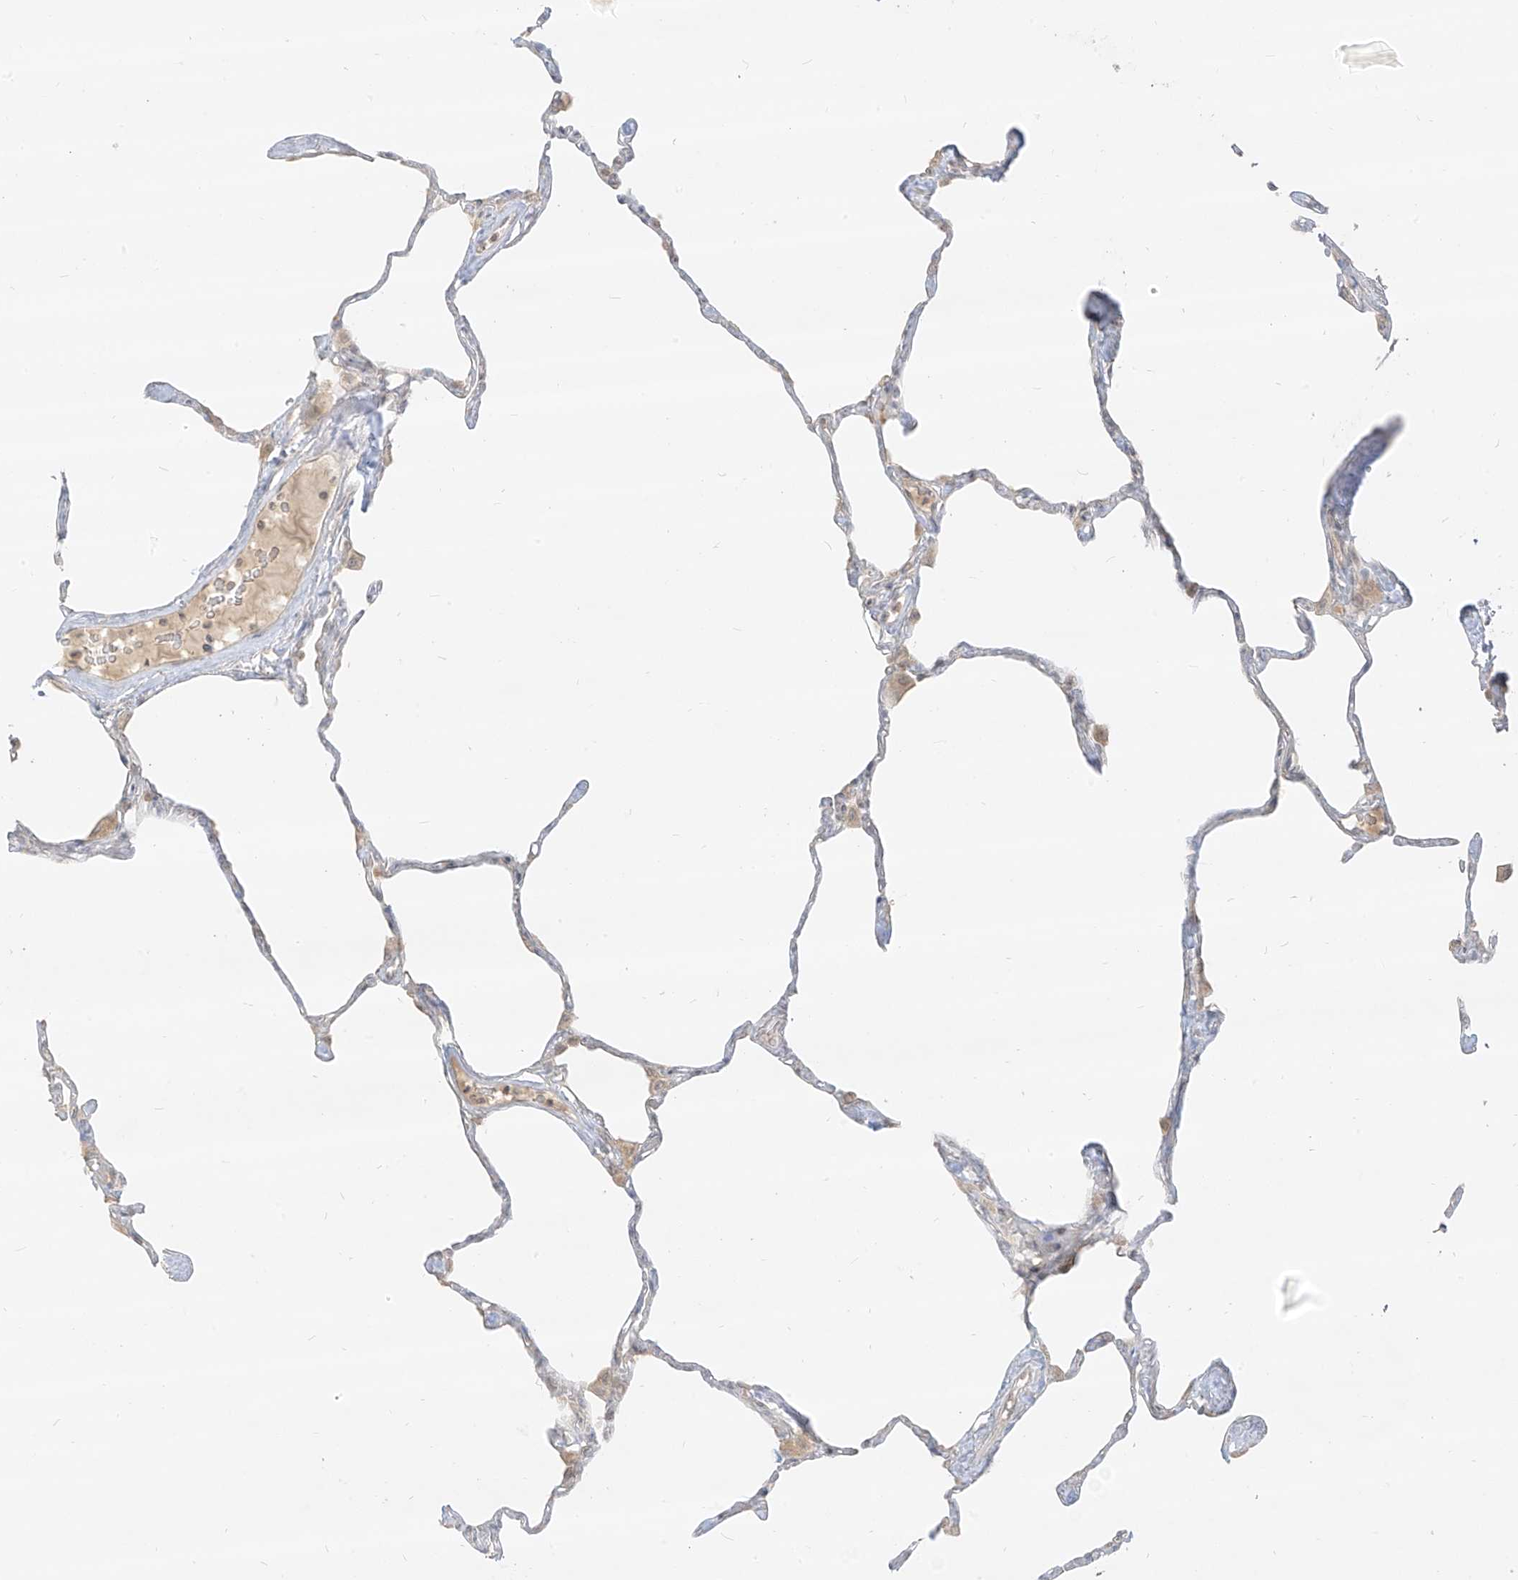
{"staining": {"intensity": "negative", "quantity": "none", "location": "none"}, "tissue": "lung", "cell_type": "Alveolar cells", "image_type": "normal", "snomed": [{"axis": "morphology", "description": "Normal tissue, NOS"}, {"axis": "topography", "description": "Lung"}], "caption": "DAB immunohistochemical staining of benign human lung shows no significant staining in alveolar cells.", "gene": "LIPT1", "patient": {"sex": "male", "age": 65}}